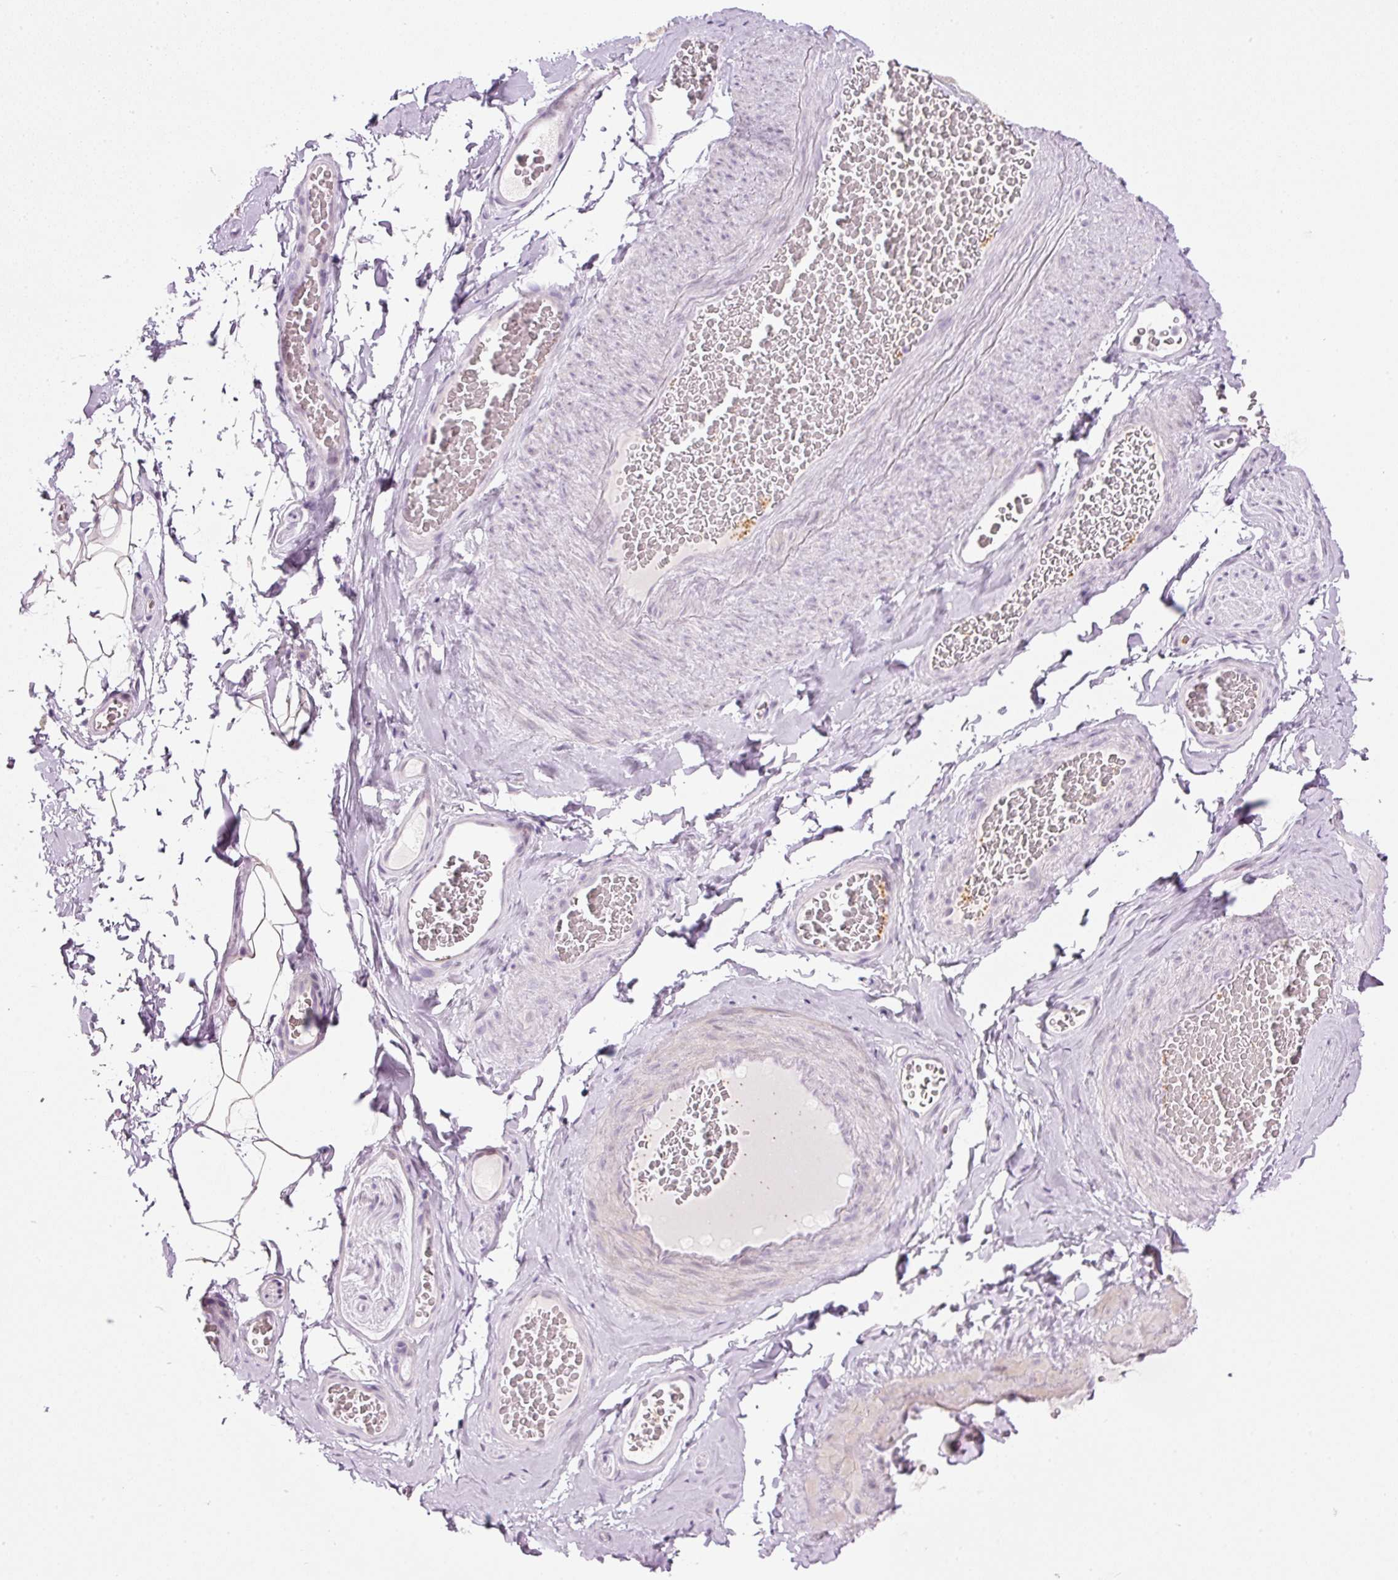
{"staining": {"intensity": "negative", "quantity": "none", "location": "none"}, "tissue": "adipose tissue", "cell_type": "Adipocytes", "image_type": "normal", "snomed": [{"axis": "morphology", "description": "Normal tissue, NOS"}, {"axis": "topography", "description": "Vascular tissue"}, {"axis": "topography", "description": "Peripheral nerve tissue"}], "caption": "This is an IHC image of benign human adipose tissue. There is no positivity in adipocytes.", "gene": "SRC", "patient": {"sex": "male", "age": 41}}